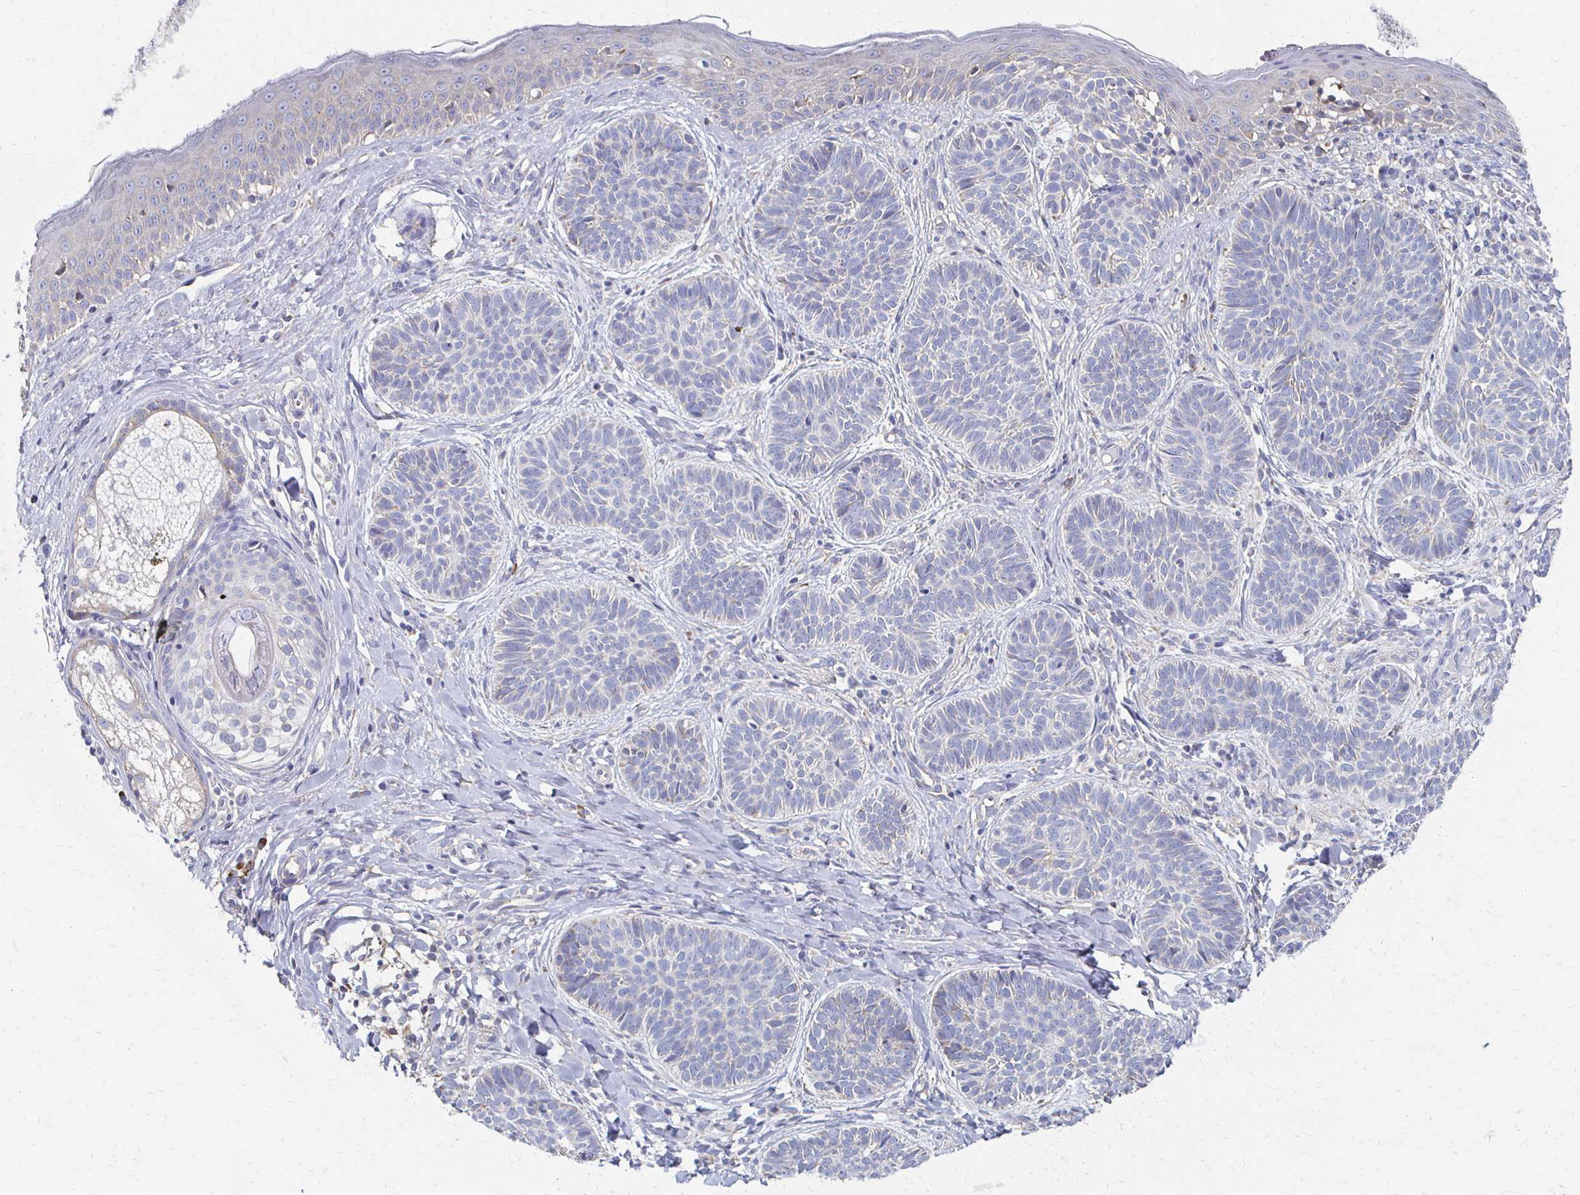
{"staining": {"intensity": "negative", "quantity": "none", "location": "none"}, "tissue": "skin cancer", "cell_type": "Tumor cells", "image_type": "cancer", "snomed": [{"axis": "morphology", "description": "Basal cell carcinoma"}, {"axis": "topography", "description": "Skin"}], "caption": "Immunohistochemistry micrograph of skin cancer stained for a protein (brown), which demonstrates no staining in tumor cells.", "gene": "ATP1A3", "patient": {"sex": "male", "age": 54}}